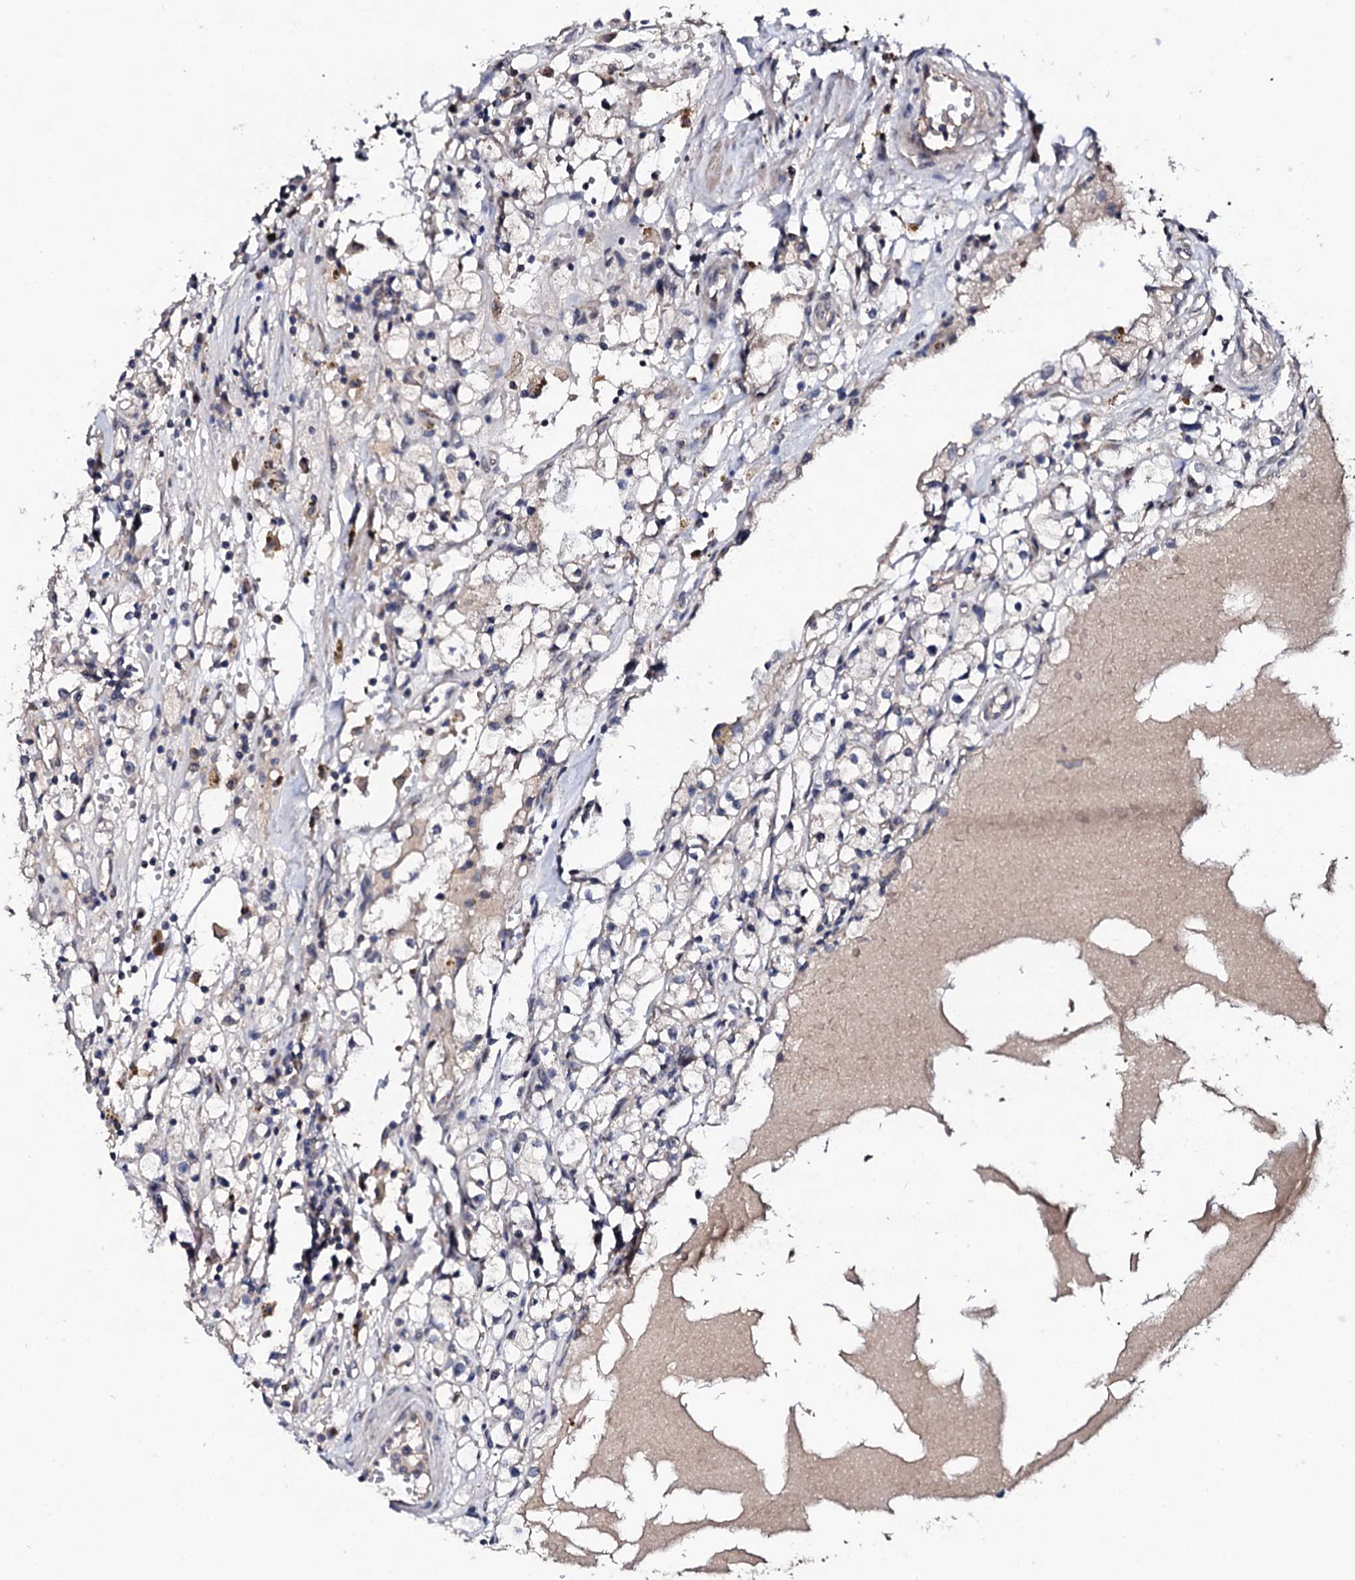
{"staining": {"intensity": "weak", "quantity": "<25%", "location": "cytoplasmic/membranous"}, "tissue": "renal cancer", "cell_type": "Tumor cells", "image_type": "cancer", "snomed": [{"axis": "morphology", "description": "Adenocarcinoma, NOS"}, {"axis": "topography", "description": "Kidney"}], "caption": "A micrograph of renal adenocarcinoma stained for a protein reveals no brown staining in tumor cells. (DAB (3,3'-diaminobenzidine) immunohistochemistry (IHC) visualized using brightfield microscopy, high magnification).", "gene": "IP6K1", "patient": {"sex": "male", "age": 56}}